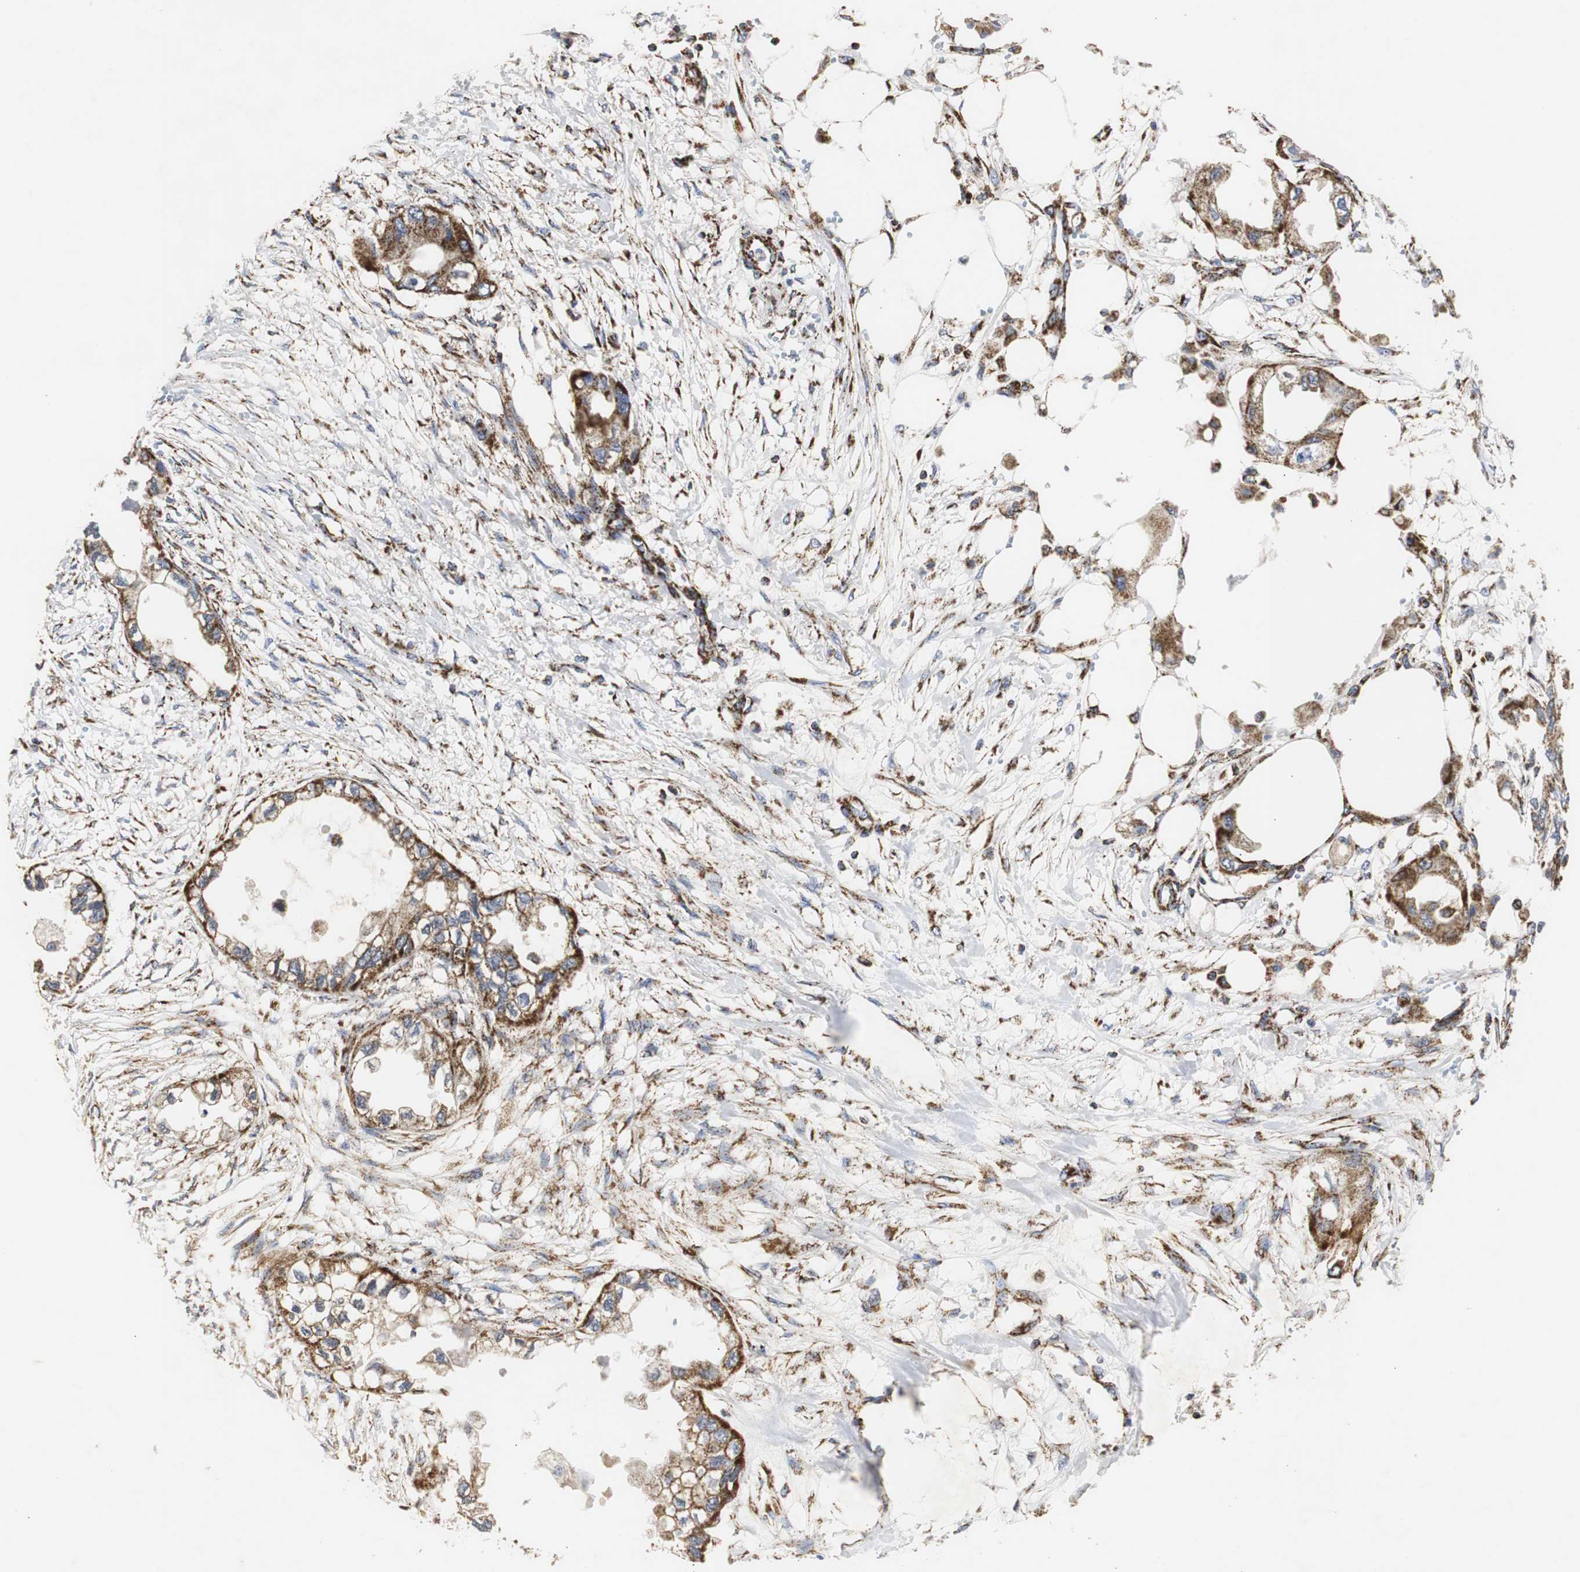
{"staining": {"intensity": "strong", "quantity": ">75%", "location": "cytoplasmic/membranous"}, "tissue": "endometrial cancer", "cell_type": "Tumor cells", "image_type": "cancer", "snomed": [{"axis": "morphology", "description": "Adenocarcinoma, NOS"}, {"axis": "topography", "description": "Endometrium"}], "caption": "Immunohistochemistry staining of endometrial adenocarcinoma, which exhibits high levels of strong cytoplasmic/membranous staining in approximately >75% of tumor cells indicating strong cytoplasmic/membranous protein staining. The staining was performed using DAB (3,3'-diaminobenzidine) (brown) for protein detection and nuclei were counterstained in hematoxylin (blue).", "gene": "HSD17B10", "patient": {"sex": "female", "age": 67}}